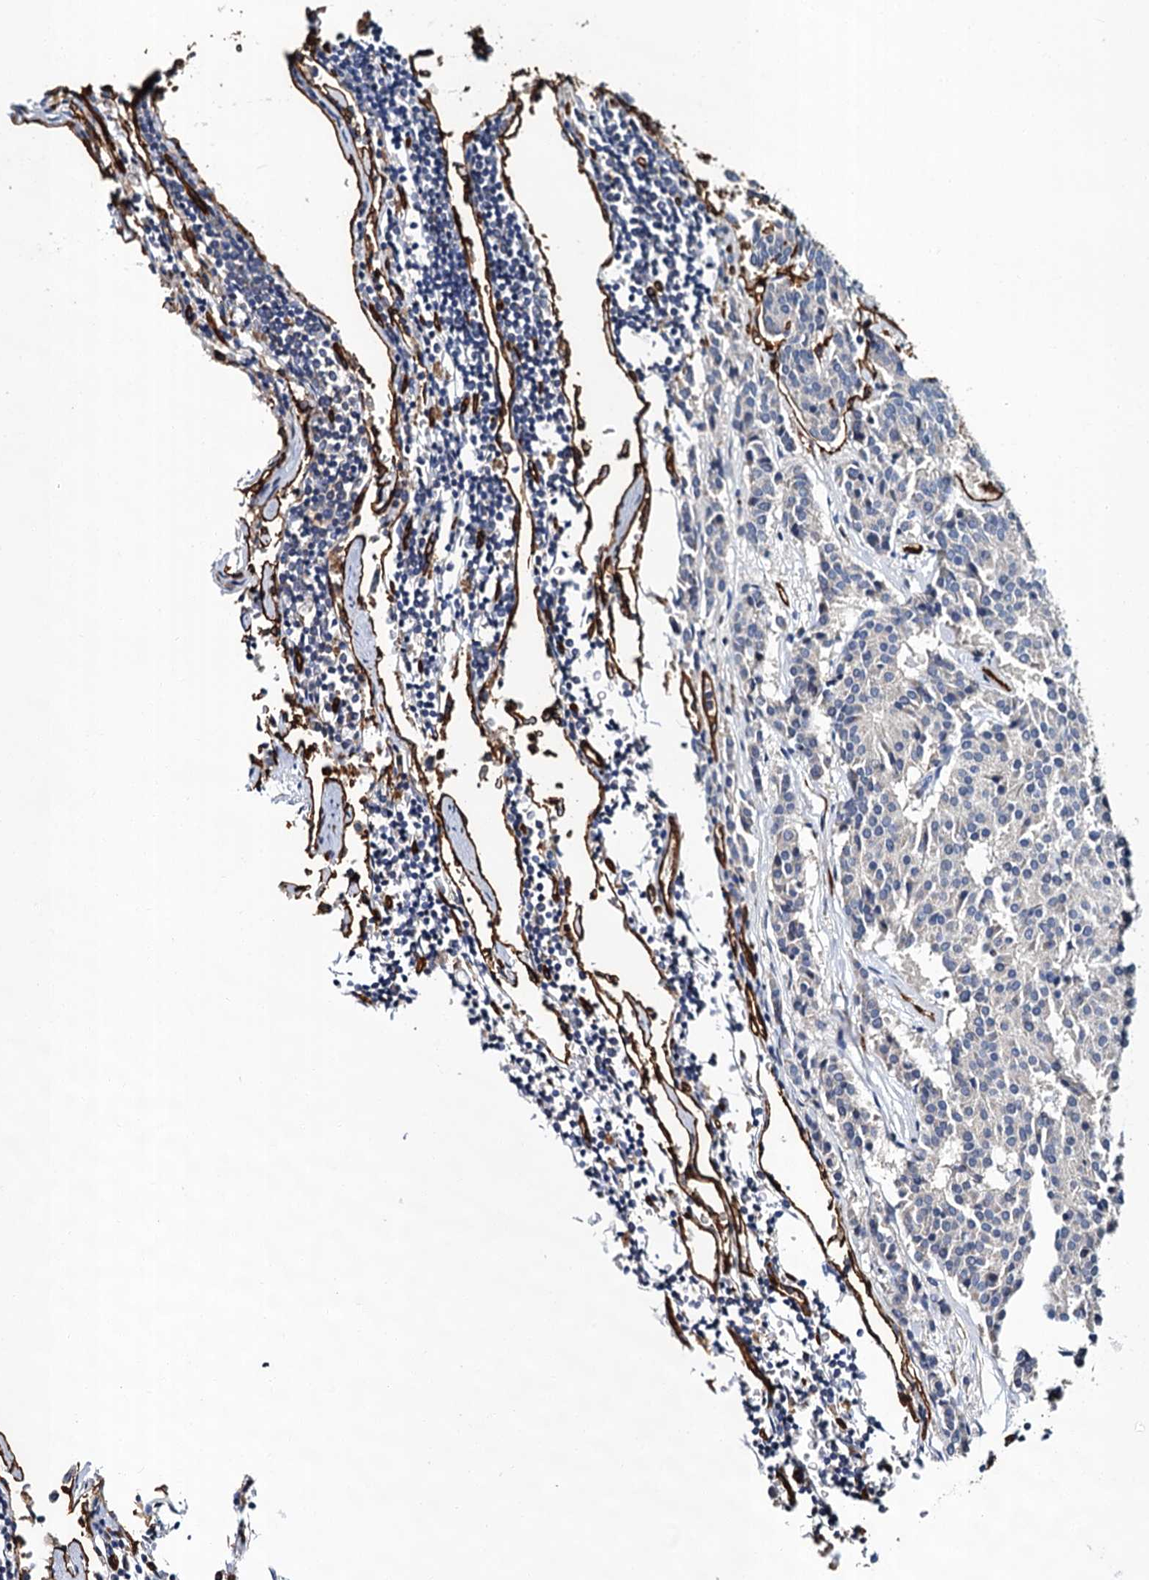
{"staining": {"intensity": "negative", "quantity": "none", "location": "none"}, "tissue": "carcinoid", "cell_type": "Tumor cells", "image_type": "cancer", "snomed": [{"axis": "morphology", "description": "Carcinoid, malignant, NOS"}, {"axis": "topography", "description": "Pancreas"}], "caption": "A high-resolution histopathology image shows immunohistochemistry staining of carcinoid, which reveals no significant positivity in tumor cells.", "gene": "CACNA1C", "patient": {"sex": "female", "age": 54}}